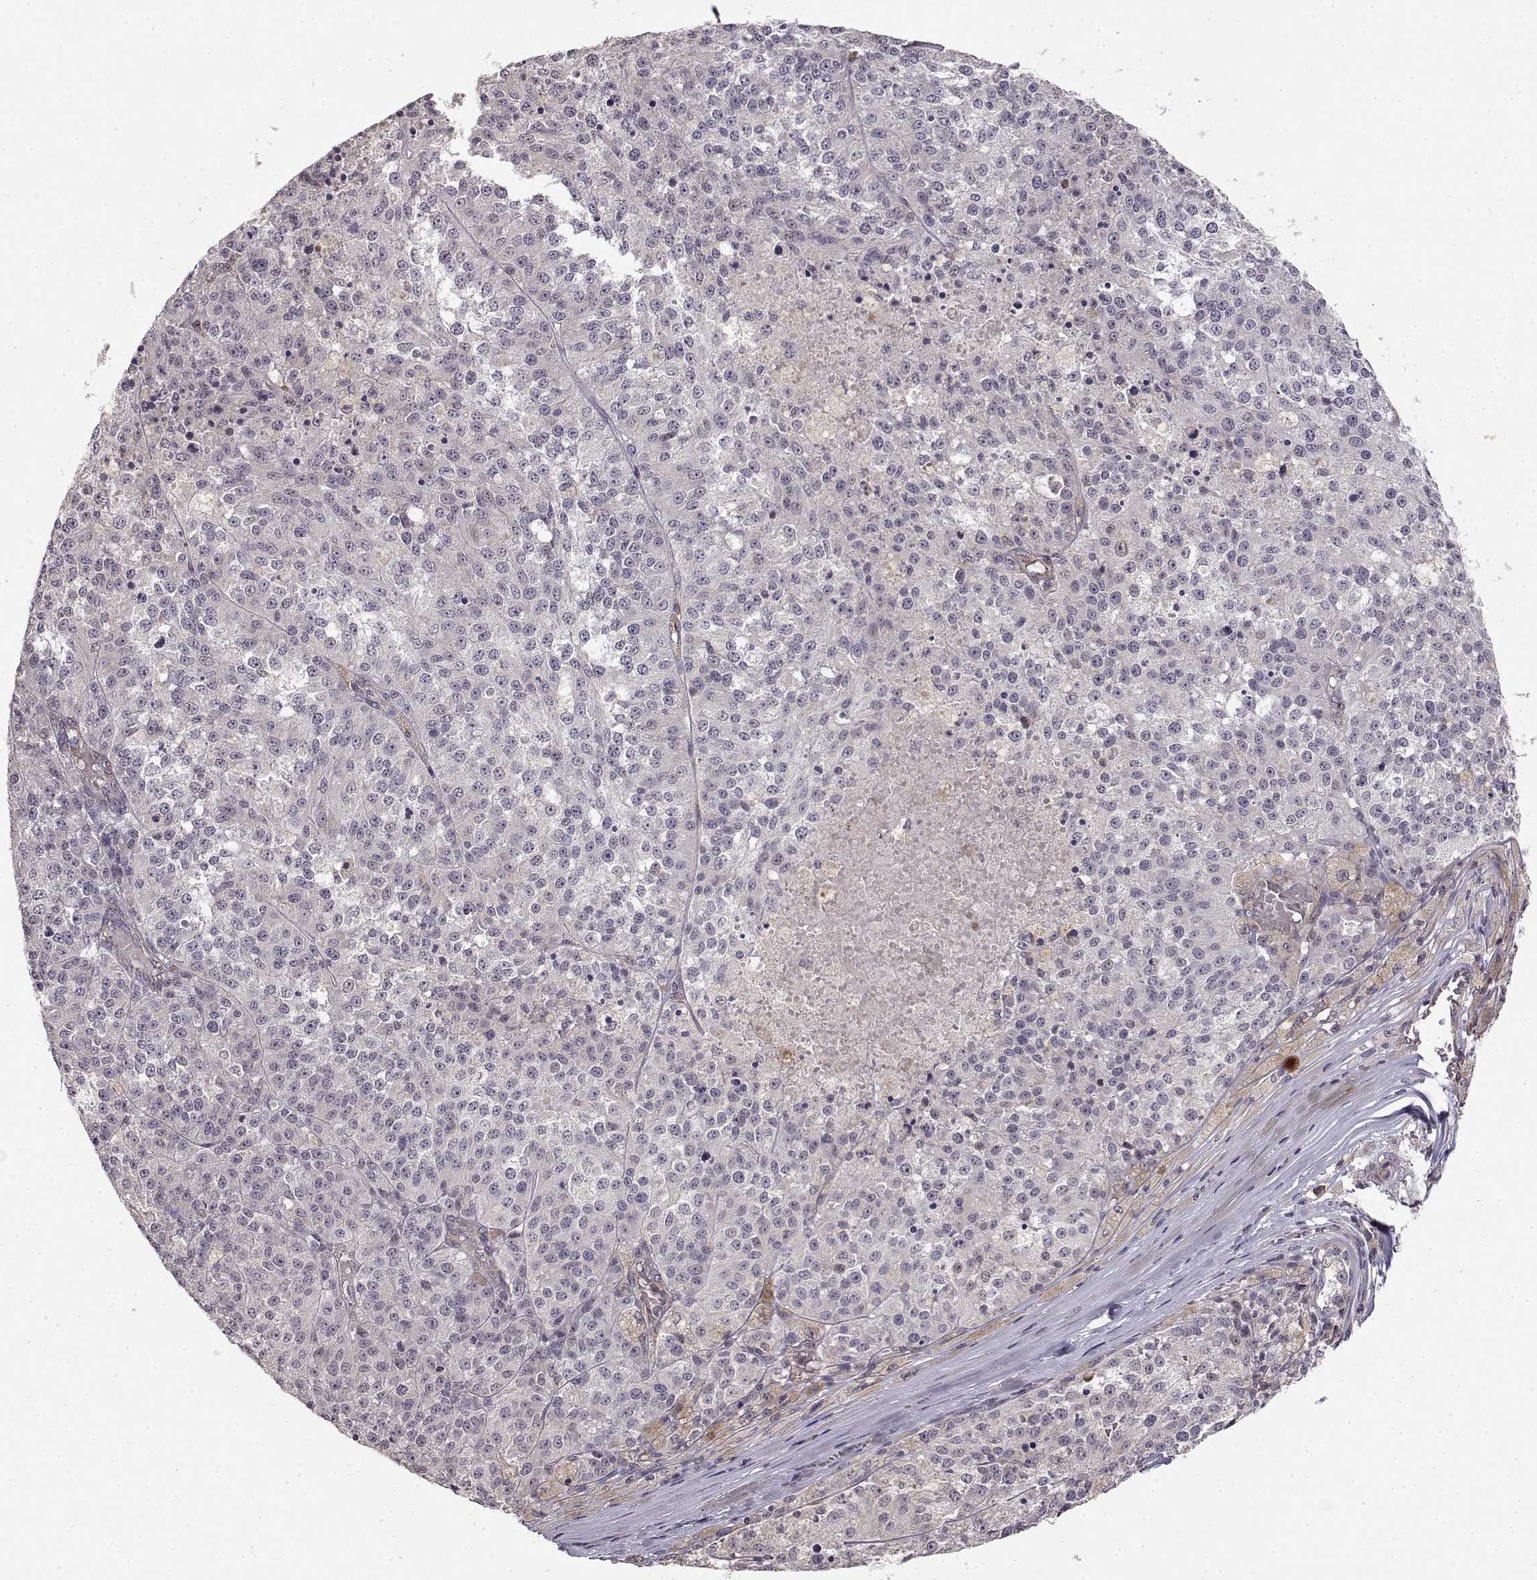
{"staining": {"intensity": "negative", "quantity": "none", "location": "none"}, "tissue": "melanoma", "cell_type": "Tumor cells", "image_type": "cancer", "snomed": [{"axis": "morphology", "description": "Malignant melanoma, Metastatic site"}, {"axis": "topography", "description": "Lymph node"}], "caption": "Immunohistochemical staining of malignant melanoma (metastatic site) shows no significant positivity in tumor cells.", "gene": "IFITM1", "patient": {"sex": "female", "age": 64}}